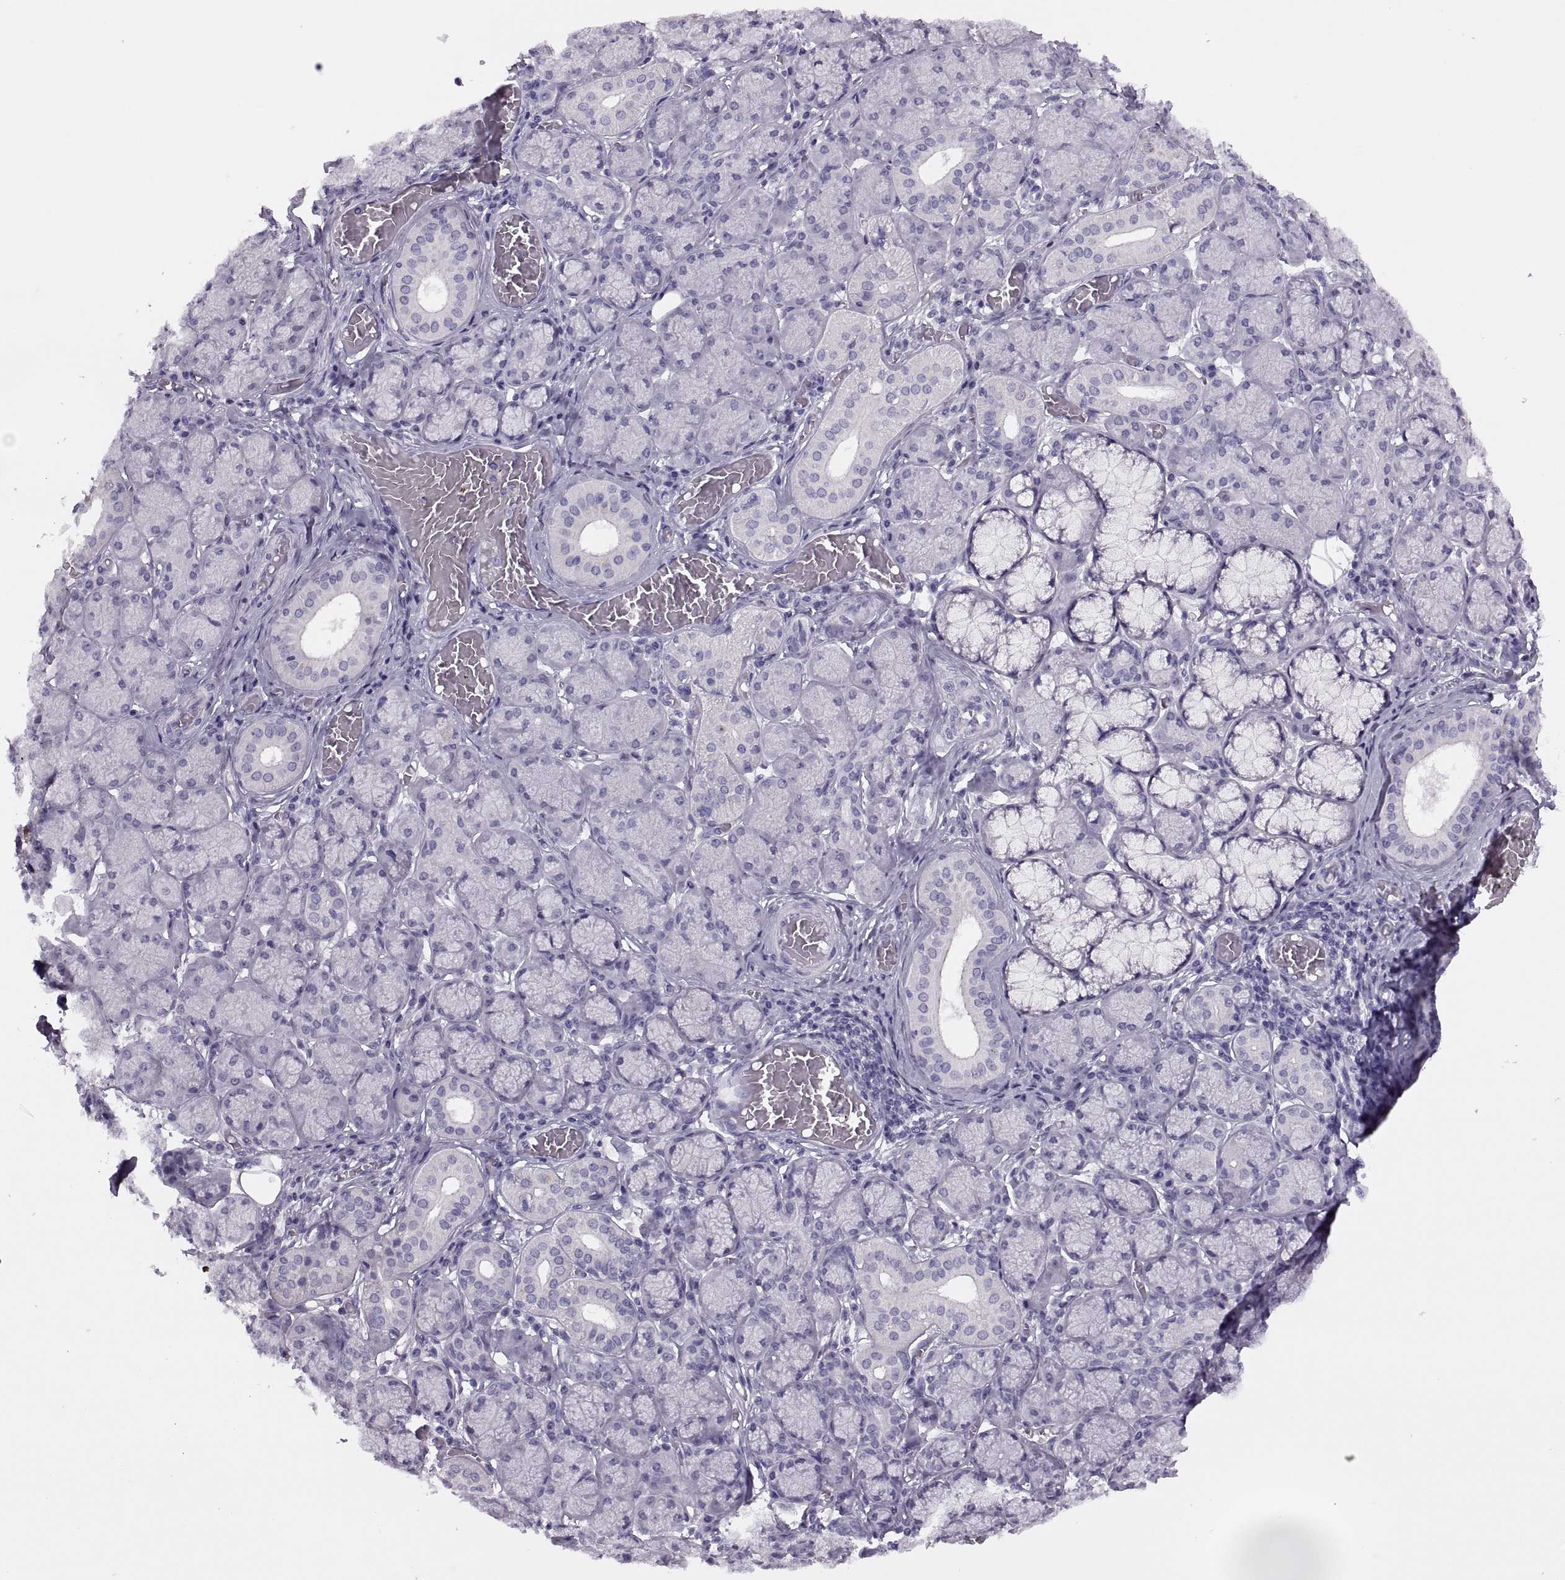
{"staining": {"intensity": "negative", "quantity": "none", "location": "none"}, "tissue": "salivary gland", "cell_type": "Glandular cells", "image_type": "normal", "snomed": [{"axis": "morphology", "description": "Normal tissue, NOS"}, {"axis": "topography", "description": "Salivary gland"}, {"axis": "topography", "description": "Peripheral nerve tissue"}], "caption": "A micrograph of human salivary gland is negative for staining in glandular cells. The staining is performed using DAB brown chromogen with nuclei counter-stained in using hematoxylin.", "gene": "SYNGR4", "patient": {"sex": "female", "age": 24}}